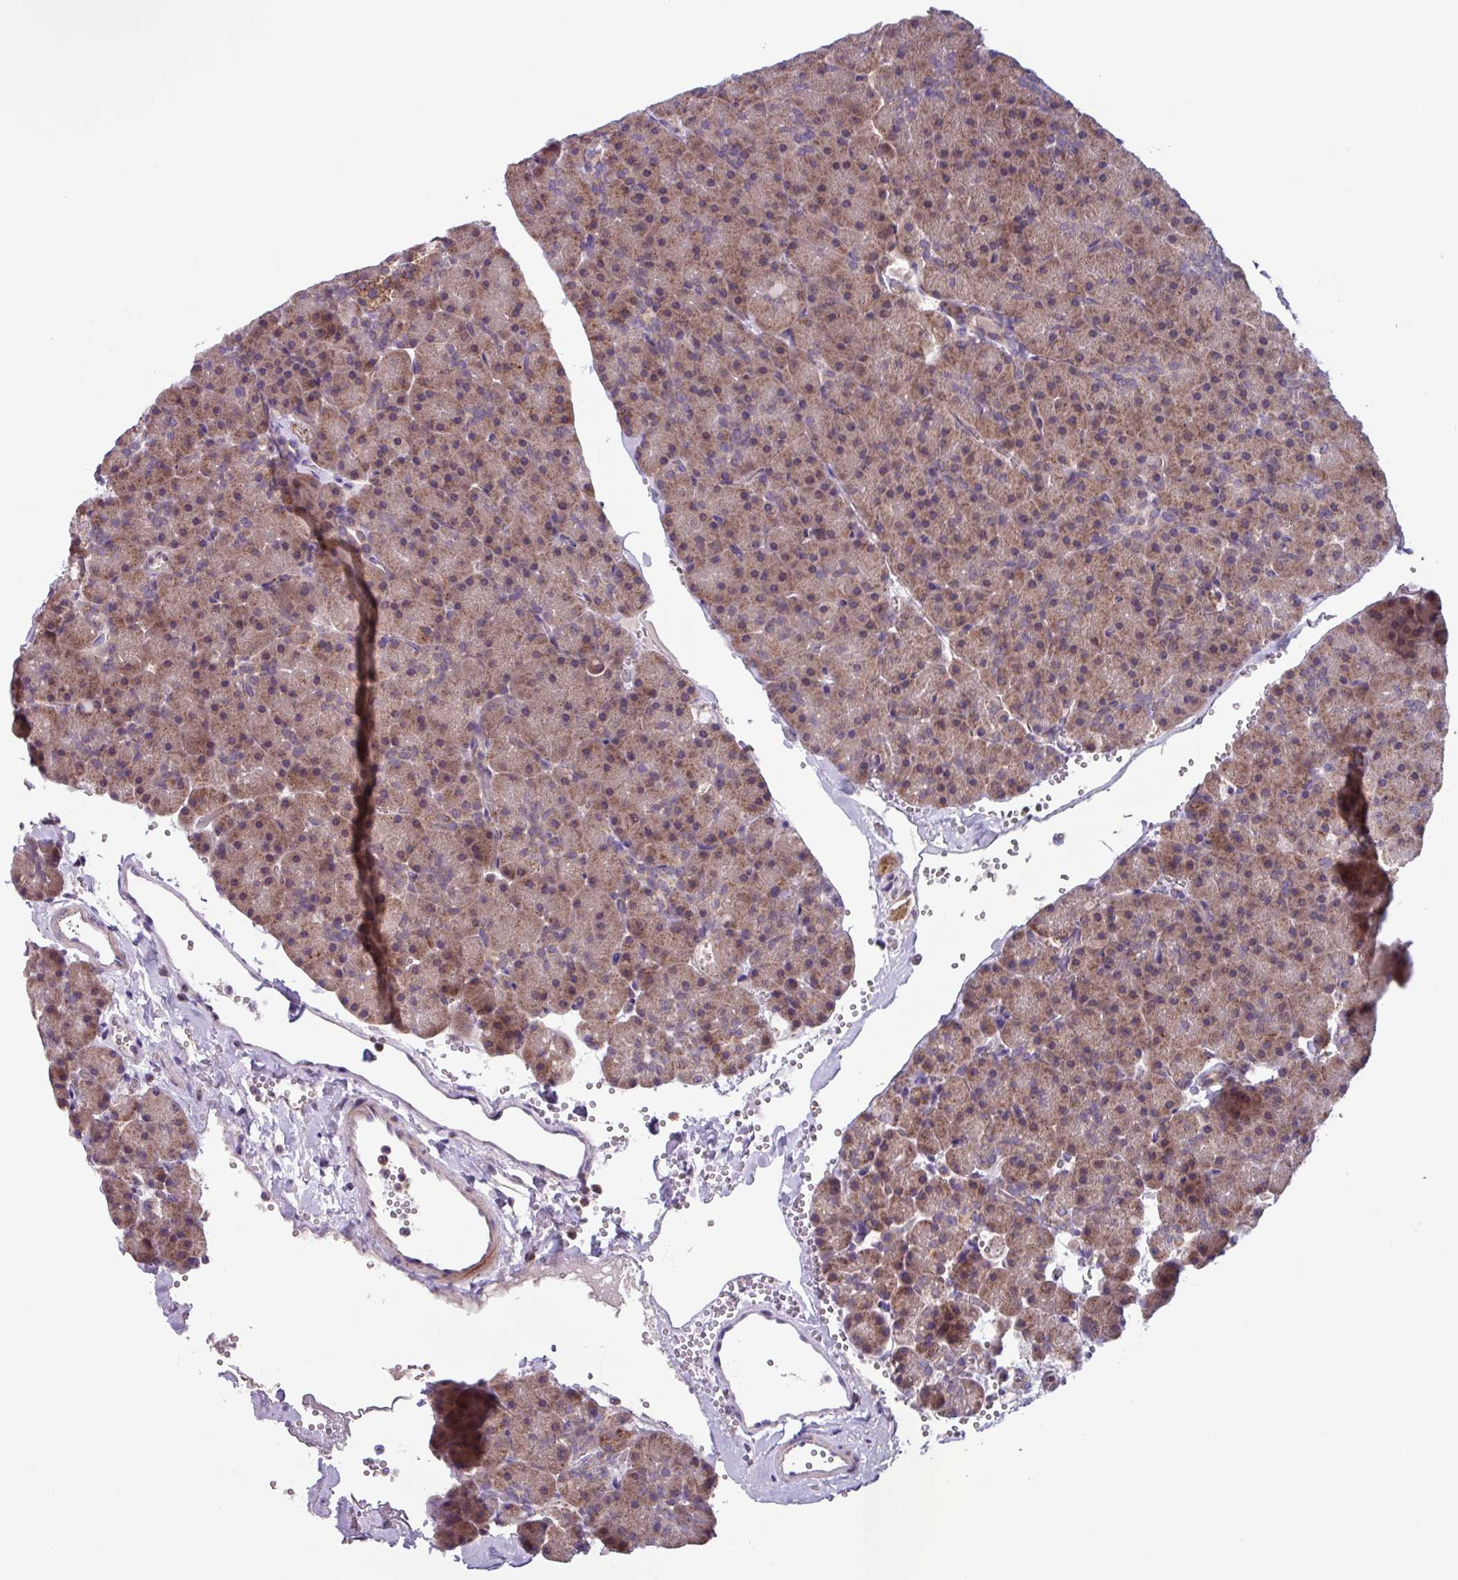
{"staining": {"intensity": "weak", "quantity": ">75%", "location": "cytoplasmic/membranous"}, "tissue": "pancreas", "cell_type": "Exocrine glandular cells", "image_type": "normal", "snomed": [{"axis": "morphology", "description": "Normal tissue, NOS"}, {"axis": "topography", "description": "Pancreas"}], "caption": "A brown stain highlights weak cytoplasmic/membranous staining of a protein in exocrine glandular cells of normal pancreas.", "gene": "AKIRIN1", "patient": {"sex": "male", "age": 36}}